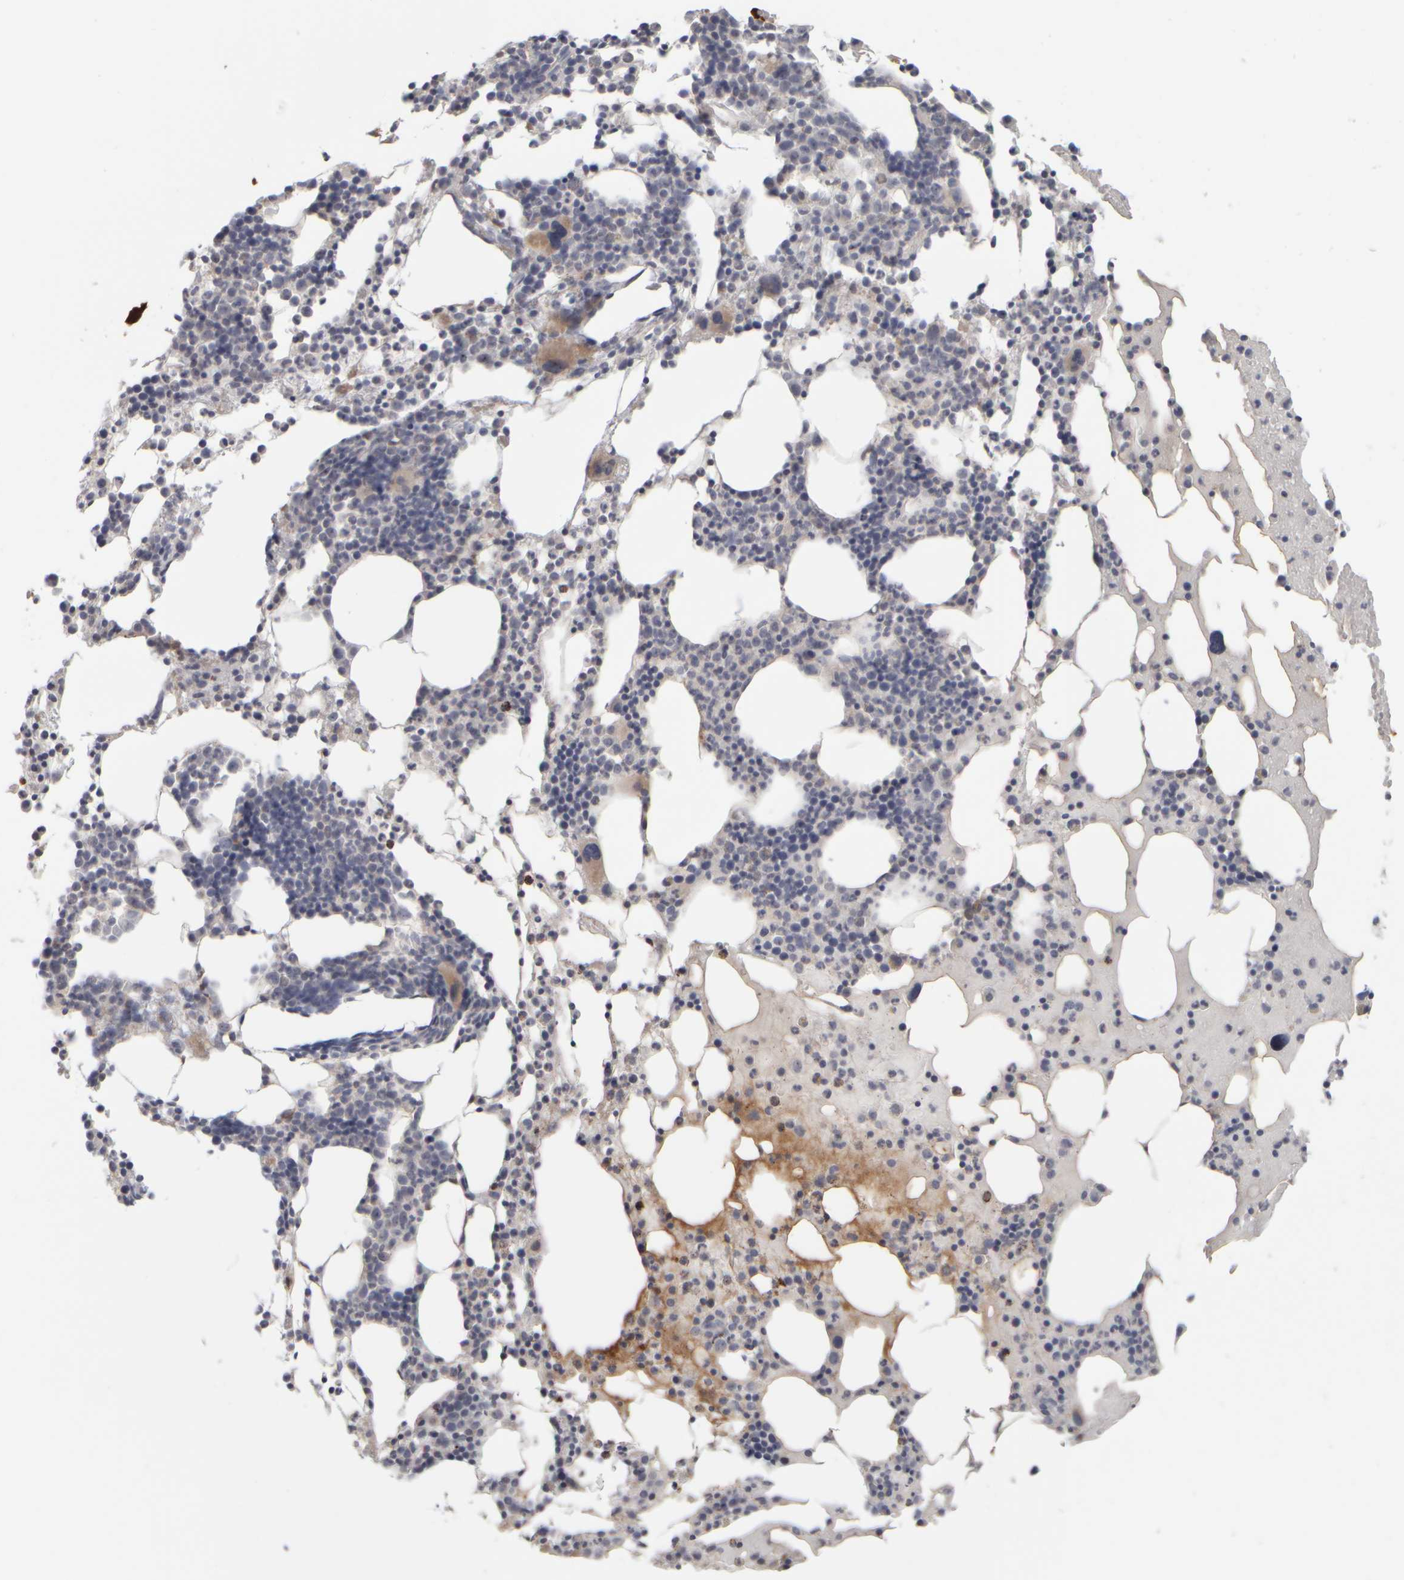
{"staining": {"intensity": "weak", "quantity": "<25%", "location": "cytoplasmic/membranous"}, "tissue": "bone marrow", "cell_type": "Hematopoietic cells", "image_type": "normal", "snomed": [{"axis": "morphology", "description": "Normal tissue, NOS"}, {"axis": "morphology", "description": "Inflammation, NOS"}, {"axis": "topography", "description": "Bone marrow"}], "caption": "Immunohistochemistry (IHC) histopathology image of unremarkable human bone marrow stained for a protein (brown), which reveals no positivity in hematopoietic cells. Nuclei are stained in blue.", "gene": "DCXR", "patient": {"sex": "male", "age": 68}}